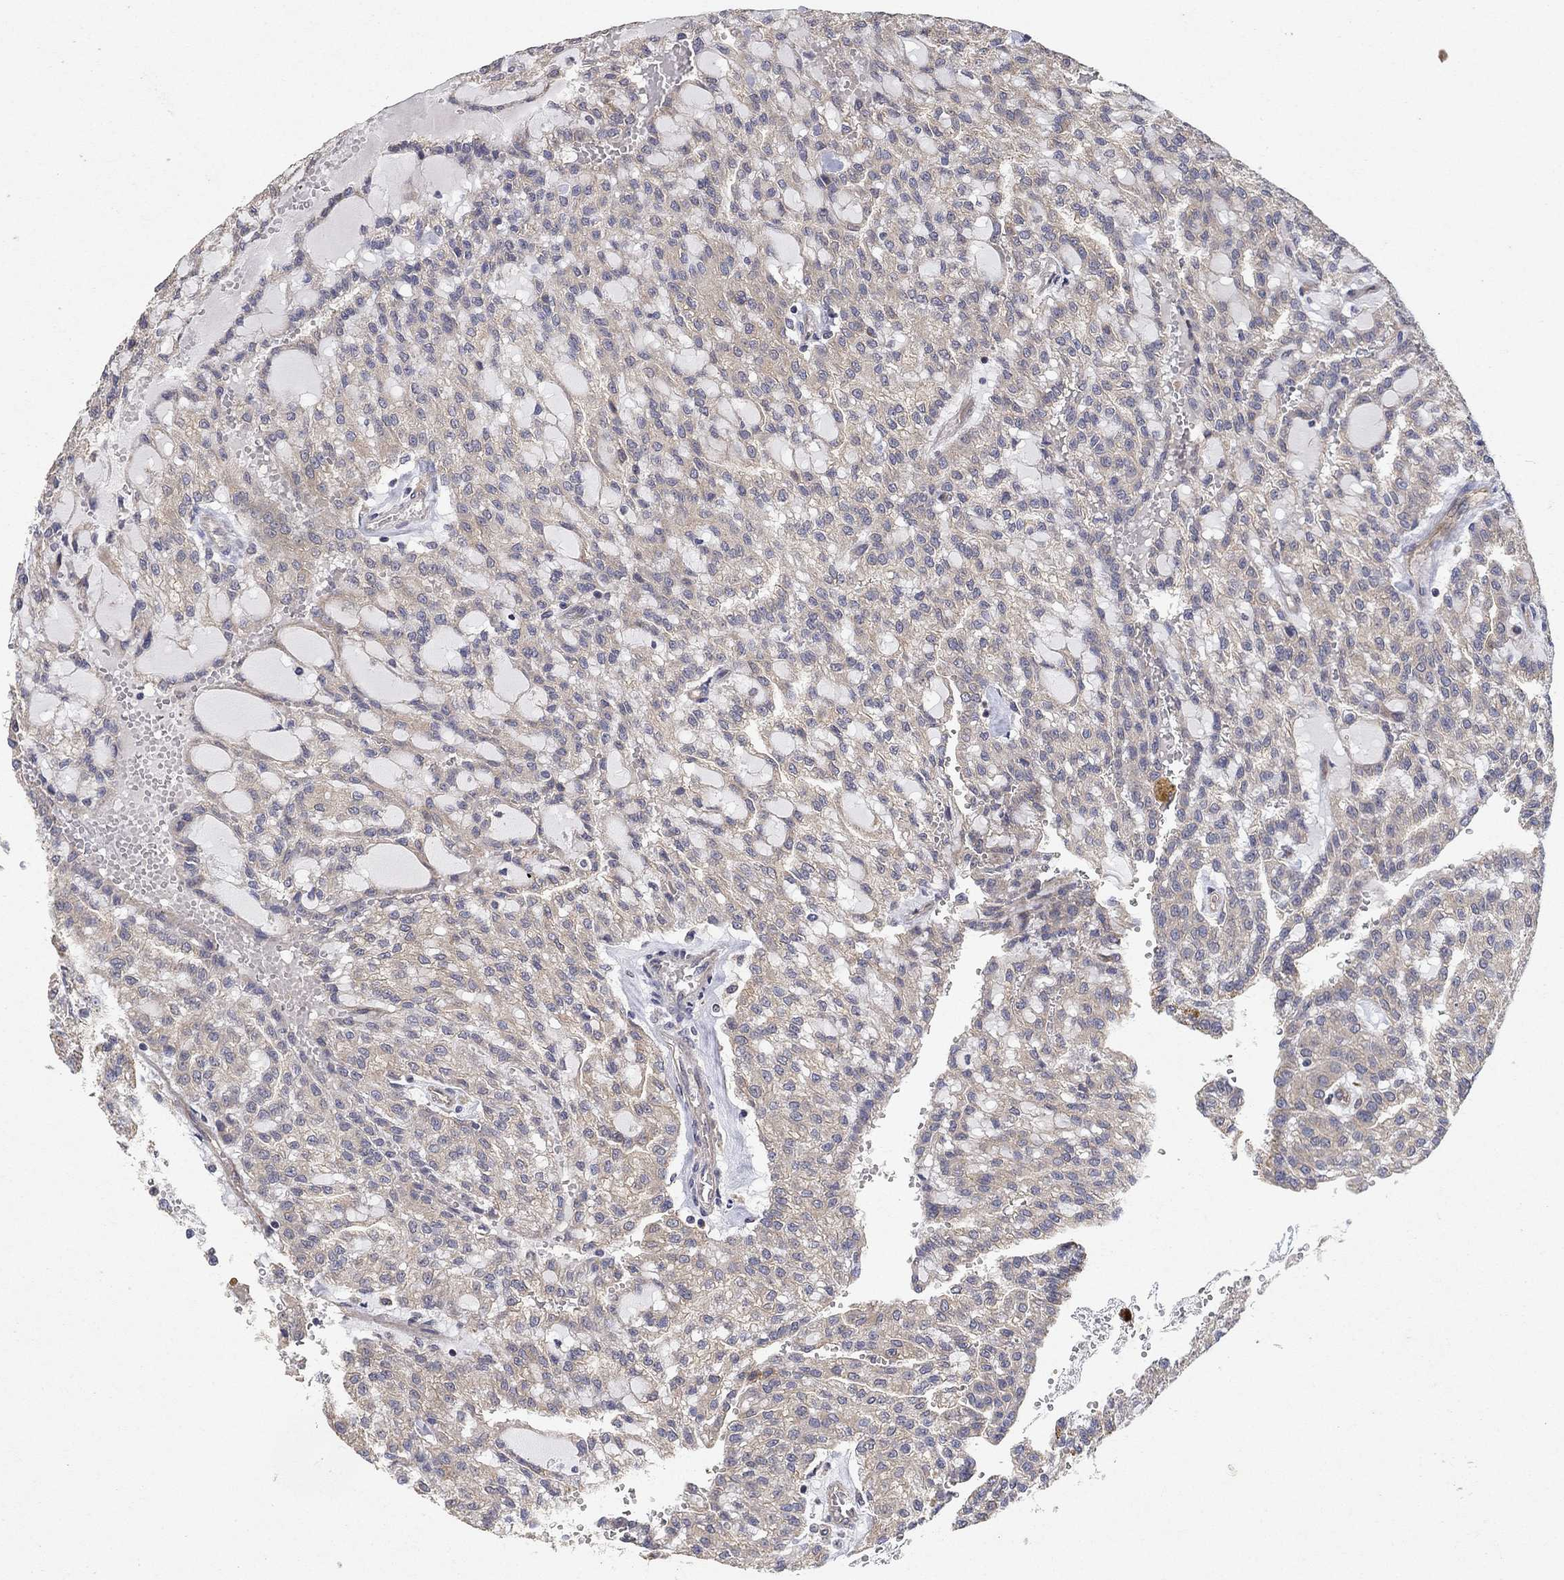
{"staining": {"intensity": "negative", "quantity": "none", "location": "none"}, "tissue": "renal cancer", "cell_type": "Tumor cells", "image_type": "cancer", "snomed": [{"axis": "morphology", "description": "Adenocarcinoma, NOS"}, {"axis": "topography", "description": "Kidney"}], "caption": "This is an immunohistochemistry (IHC) histopathology image of renal cancer. There is no expression in tumor cells.", "gene": "MCUR1", "patient": {"sex": "male", "age": 63}}